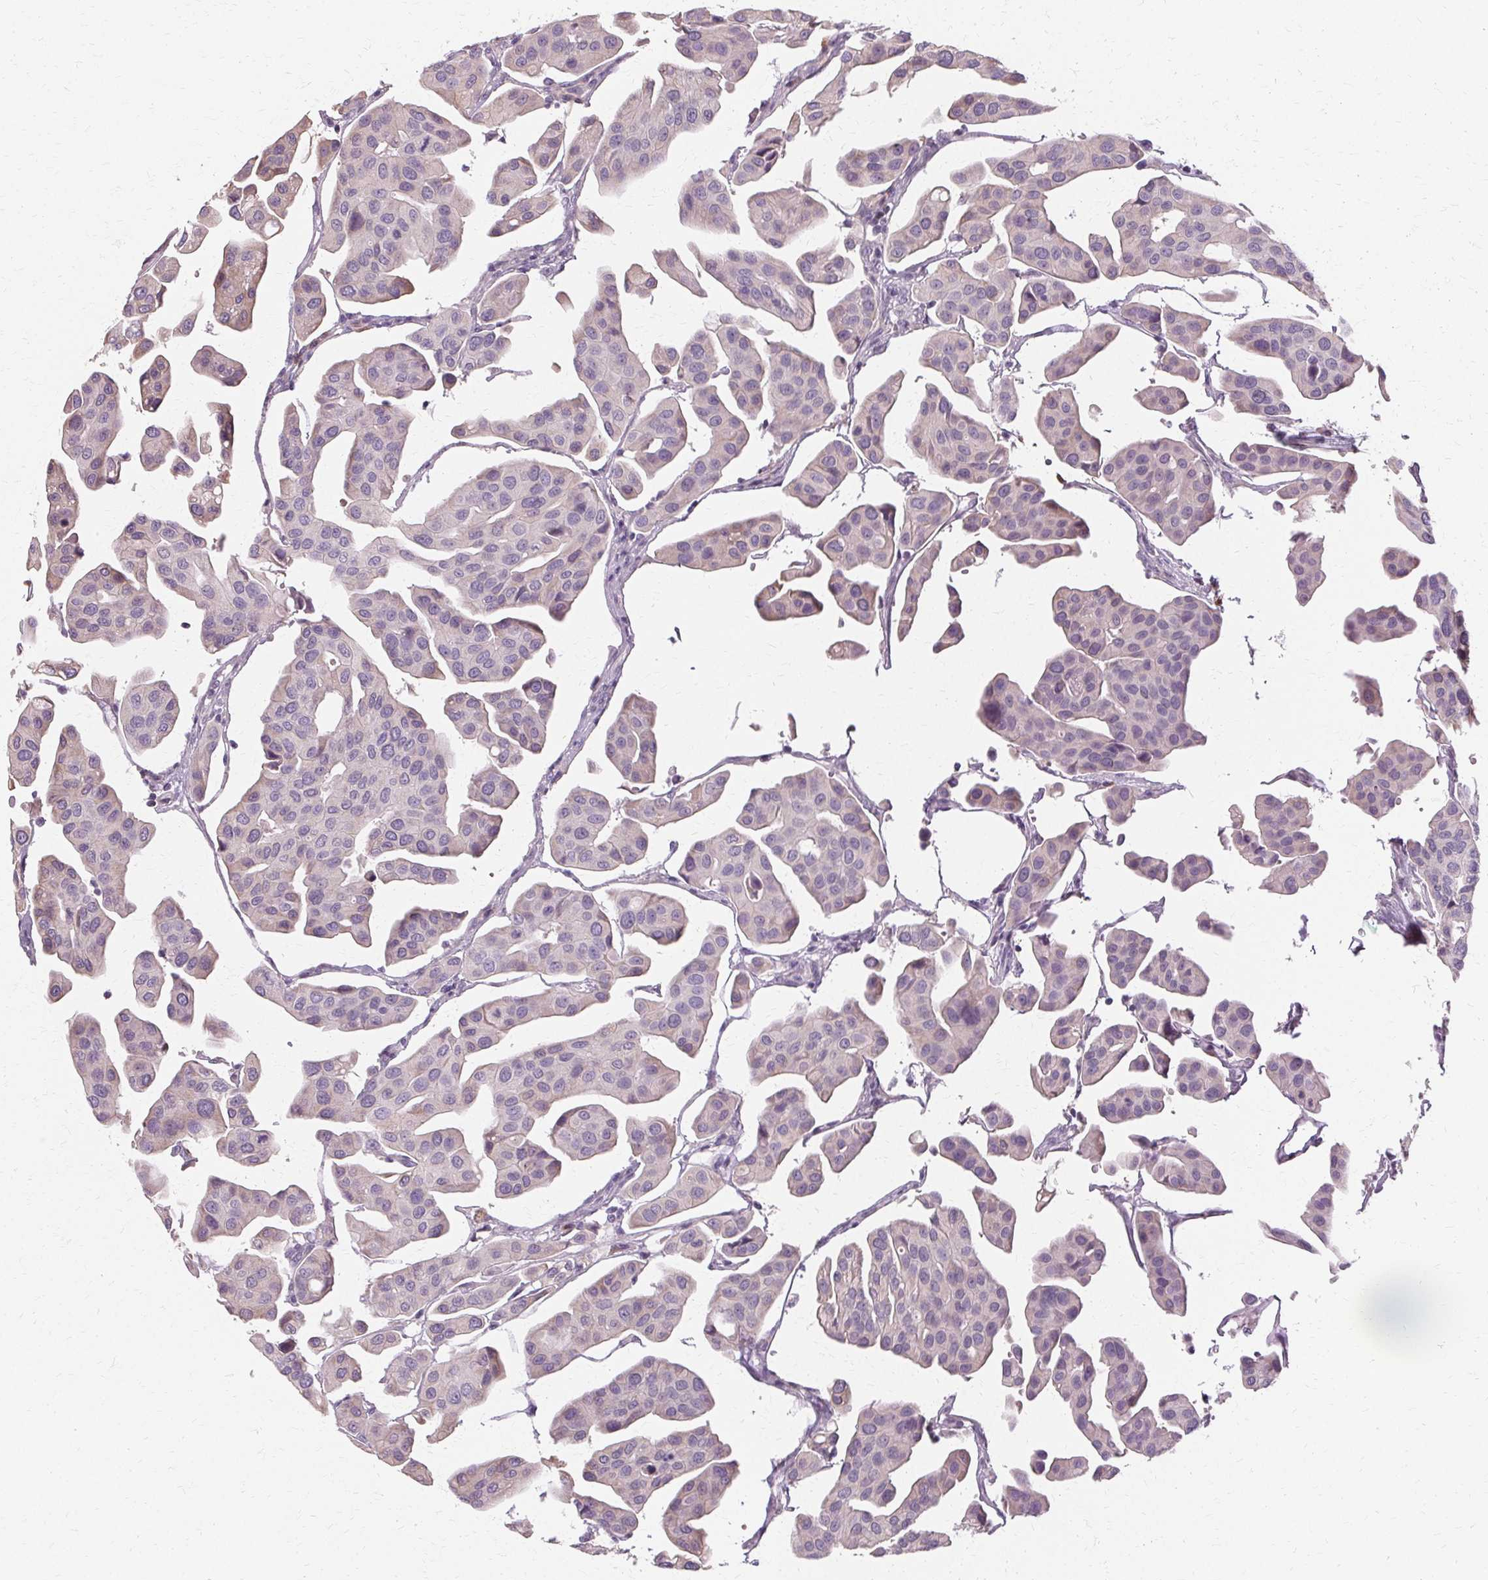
{"staining": {"intensity": "negative", "quantity": "none", "location": "none"}, "tissue": "renal cancer", "cell_type": "Tumor cells", "image_type": "cancer", "snomed": [{"axis": "morphology", "description": "Adenocarcinoma, NOS"}, {"axis": "topography", "description": "Urinary bladder"}], "caption": "Tumor cells show no significant protein staining in renal cancer (adenocarcinoma). (Immunohistochemistry (ihc), brightfield microscopy, high magnification).", "gene": "FCRL3", "patient": {"sex": "male", "age": 61}}